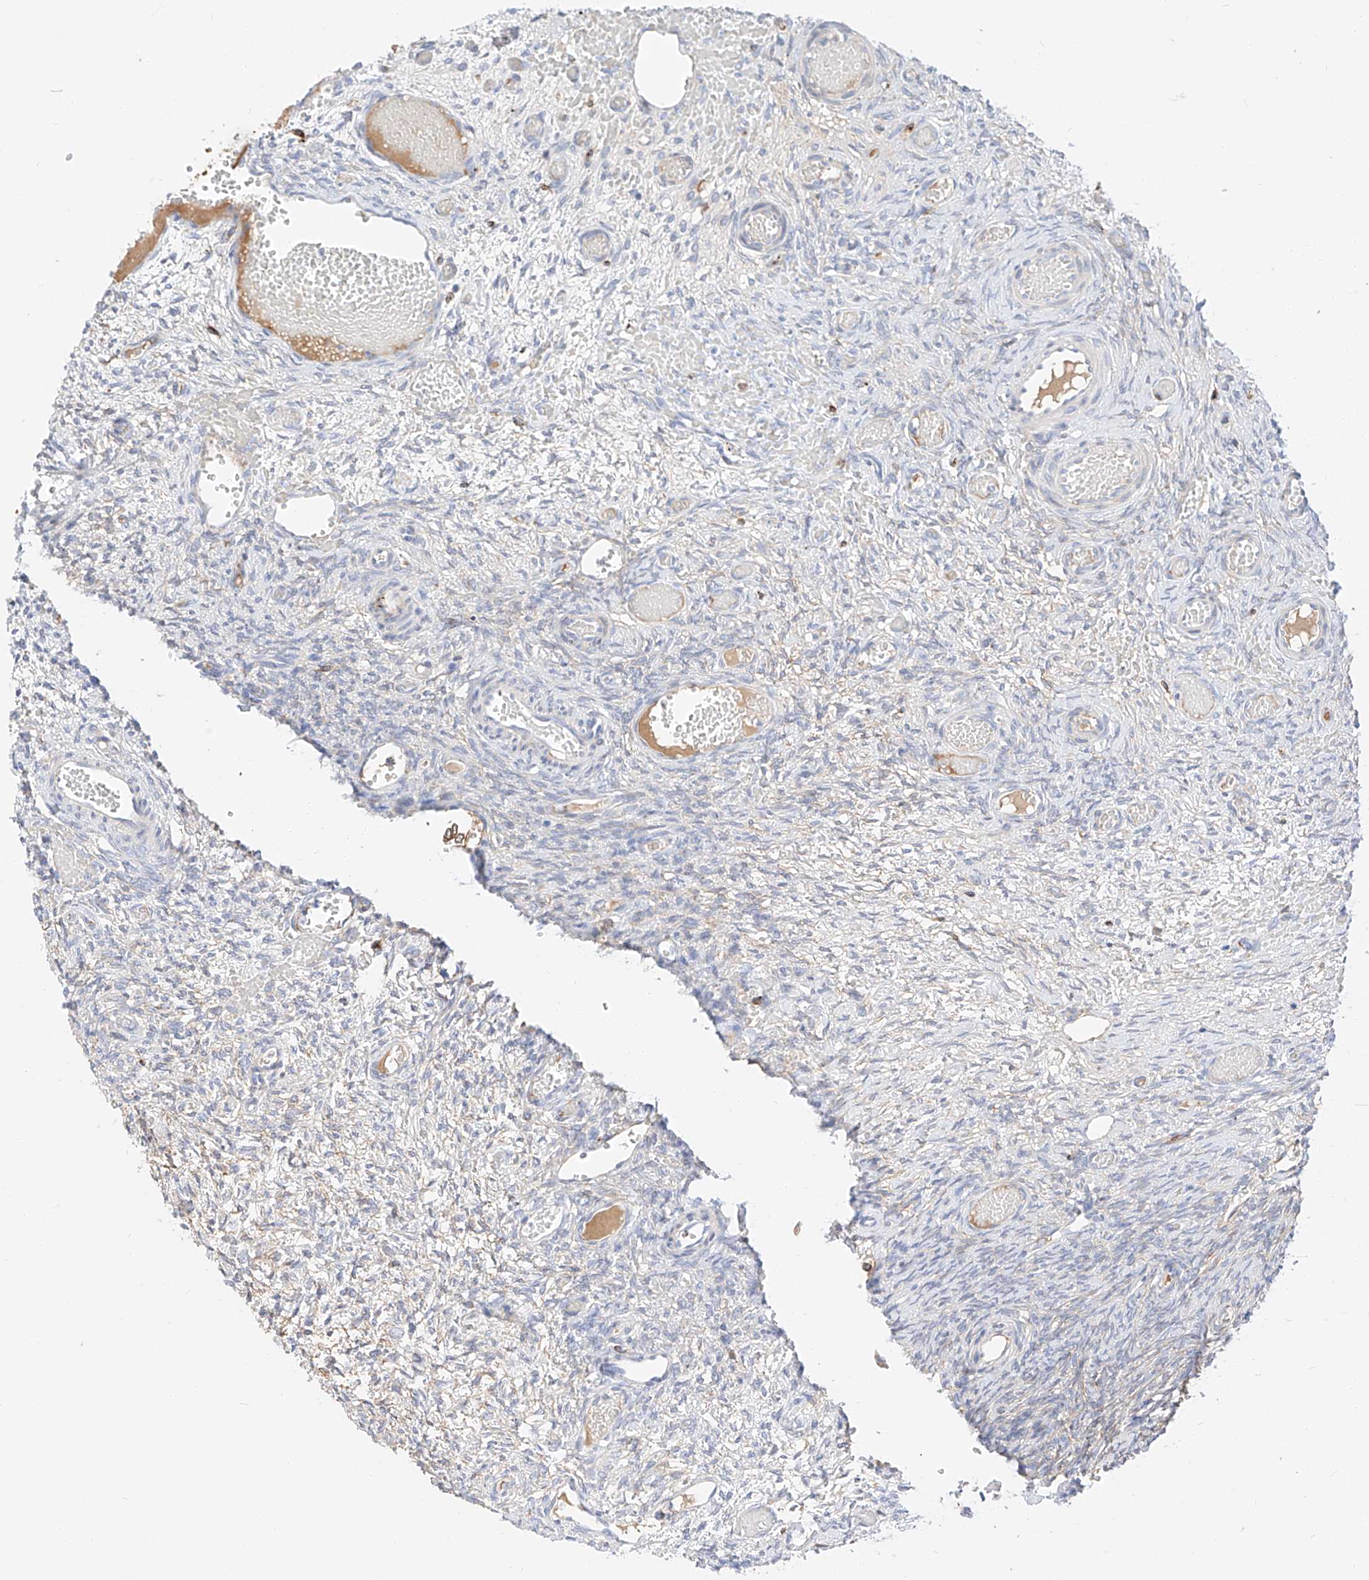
{"staining": {"intensity": "negative", "quantity": "none", "location": "none"}, "tissue": "ovary", "cell_type": "Ovarian stroma cells", "image_type": "normal", "snomed": [{"axis": "morphology", "description": "Adenocarcinoma, NOS"}, {"axis": "topography", "description": "Endometrium"}], "caption": "Immunohistochemical staining of benign human ovary exhibits no significant expression in ovarian stroma cells. The staining was performed using DAB to visualize the protein expression in brown, while the nuclei were stained in blue with hematoxylin (Magnification: 20x).", "gene": "MAP7", "patient": {"sex": "female", "age": 32}}